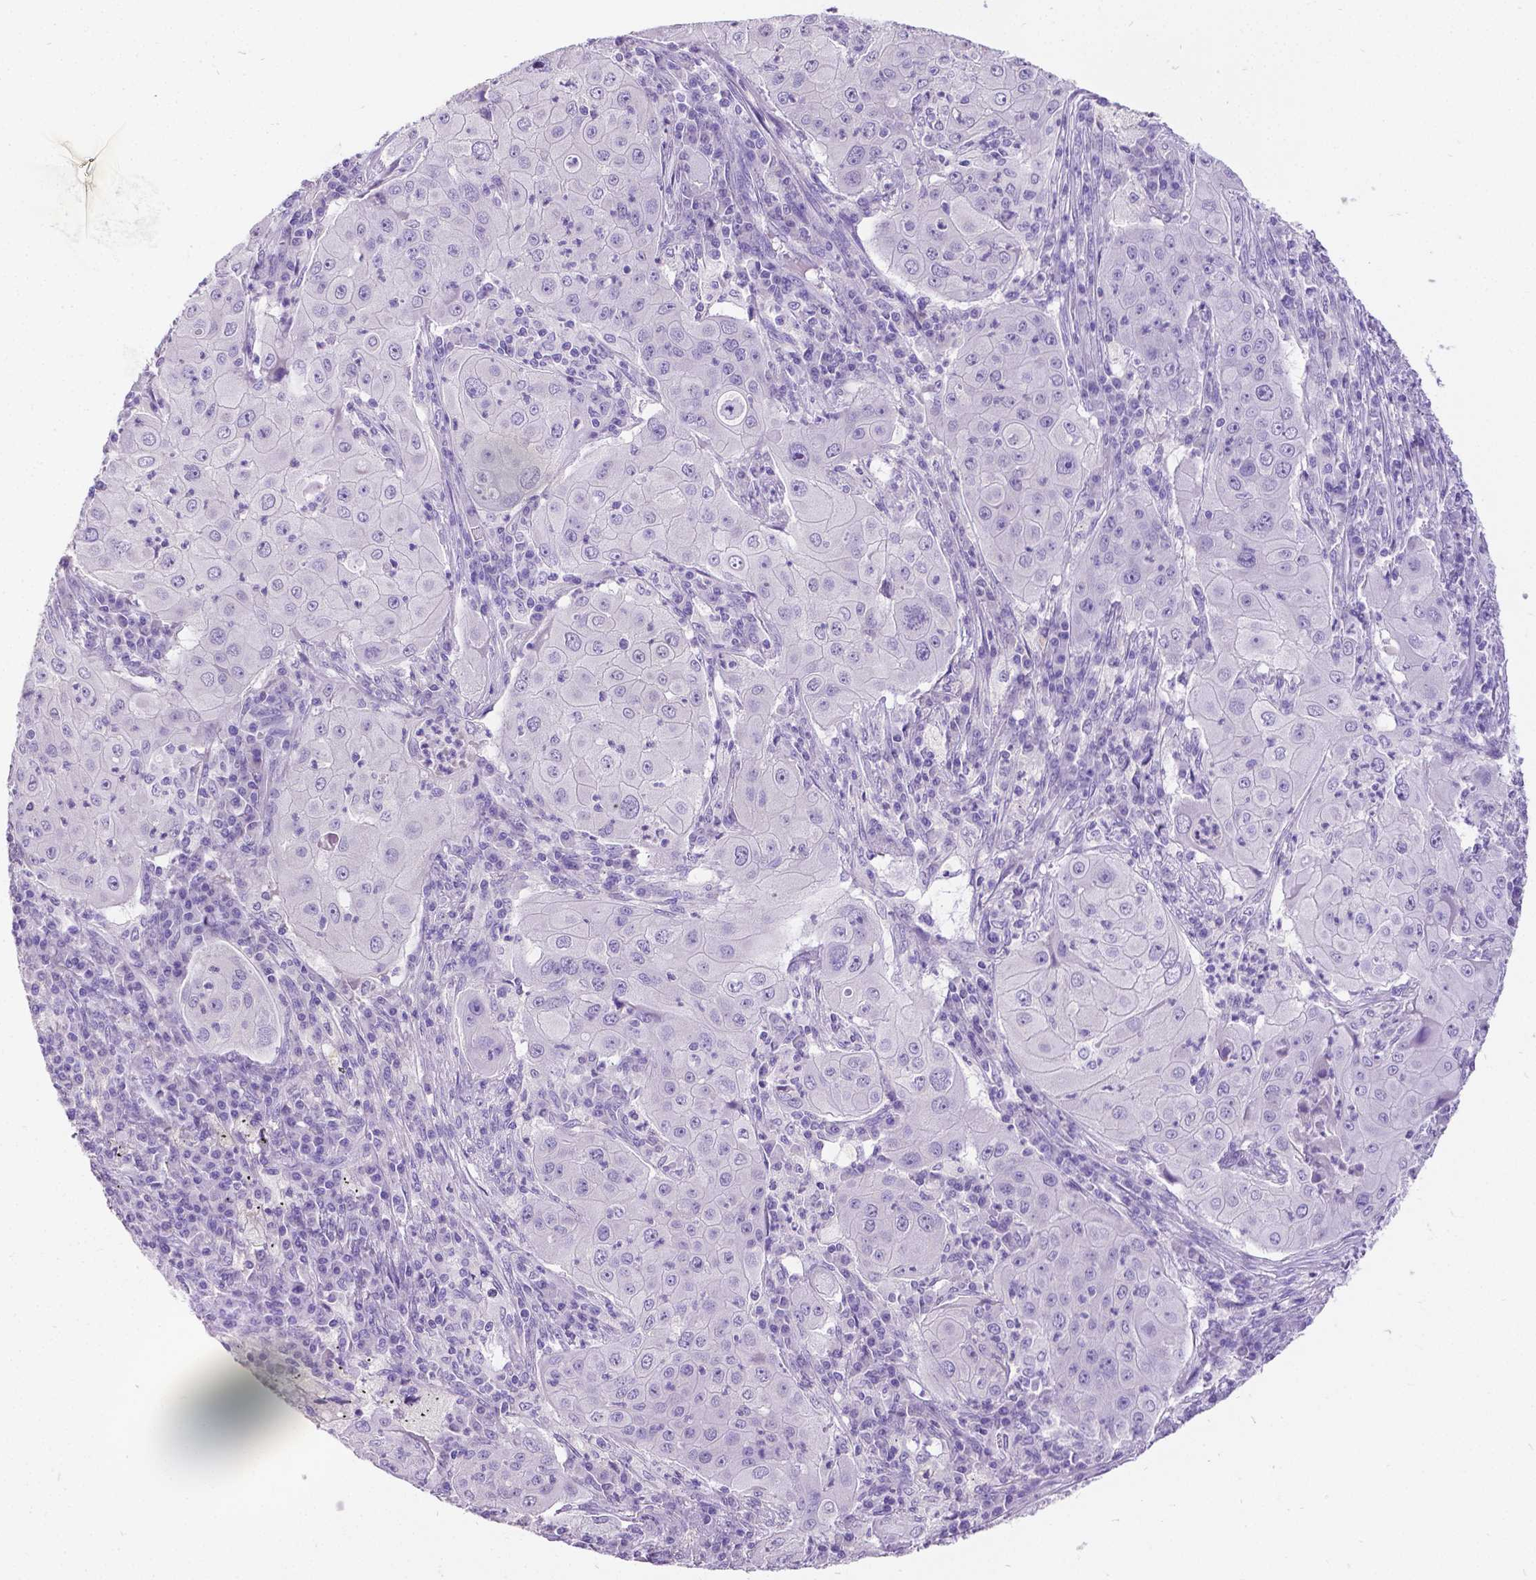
{"staining": {"intensity": "negative", "quantity": "none", "location": "none"}, "tissue": "lung cancer", "cell_type": "Tumor cells", "image_type": "cancer", "snomed": [{"axis": "morphology", "description": "Squamous cell carcinoma, NOS"}, {"axis": "topography", "description": "Lung"}], "caption": "IHC of human lung squamous cell carcinoma displays no expression in tumor cells.", "gene": "SATB2", "patient": {"sex": "female", "age": 59}}